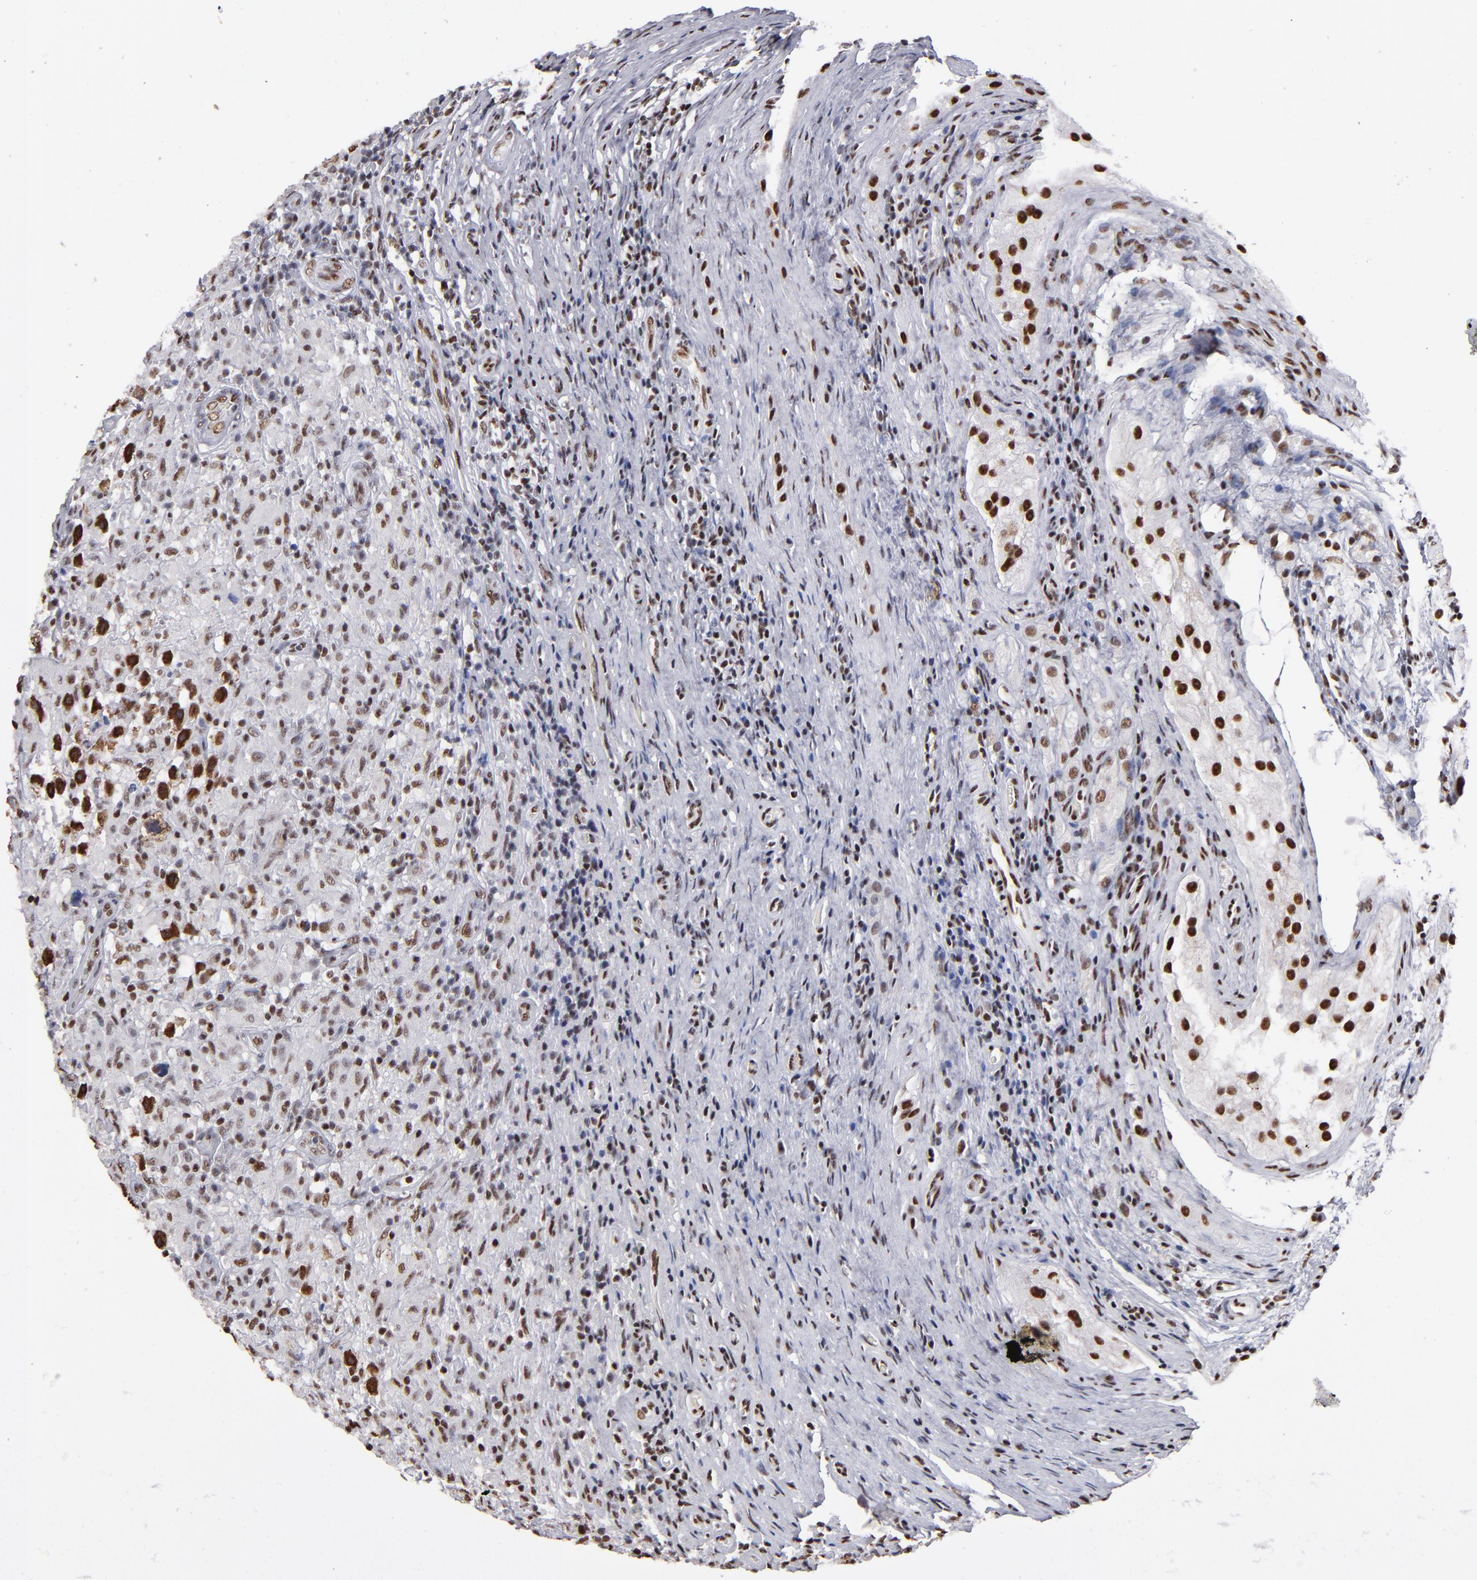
{"staining": {"intensity": "strong", "quantity": ">75%", "location": "cytoplasmic/membranous,nuclear"}, "tissue": "testis cancer", "cell_type": "Tumor cells", "image_type": "cancer", "snomed": [{"axis": "morphology", "description": "Seminoma, NOS"}, {"axis": "topography", "description": "Testis"}], "caption": "Immunohistochemical staining of human seminoma (testis) exhibits high levels of strong cytoplasmic/membranous and nuclear protein staining in approximately >75% of tumor cells. Nuclei are stained in blue.", "gene": "MN1", "patient": {"sex": "male", "age": 34}}